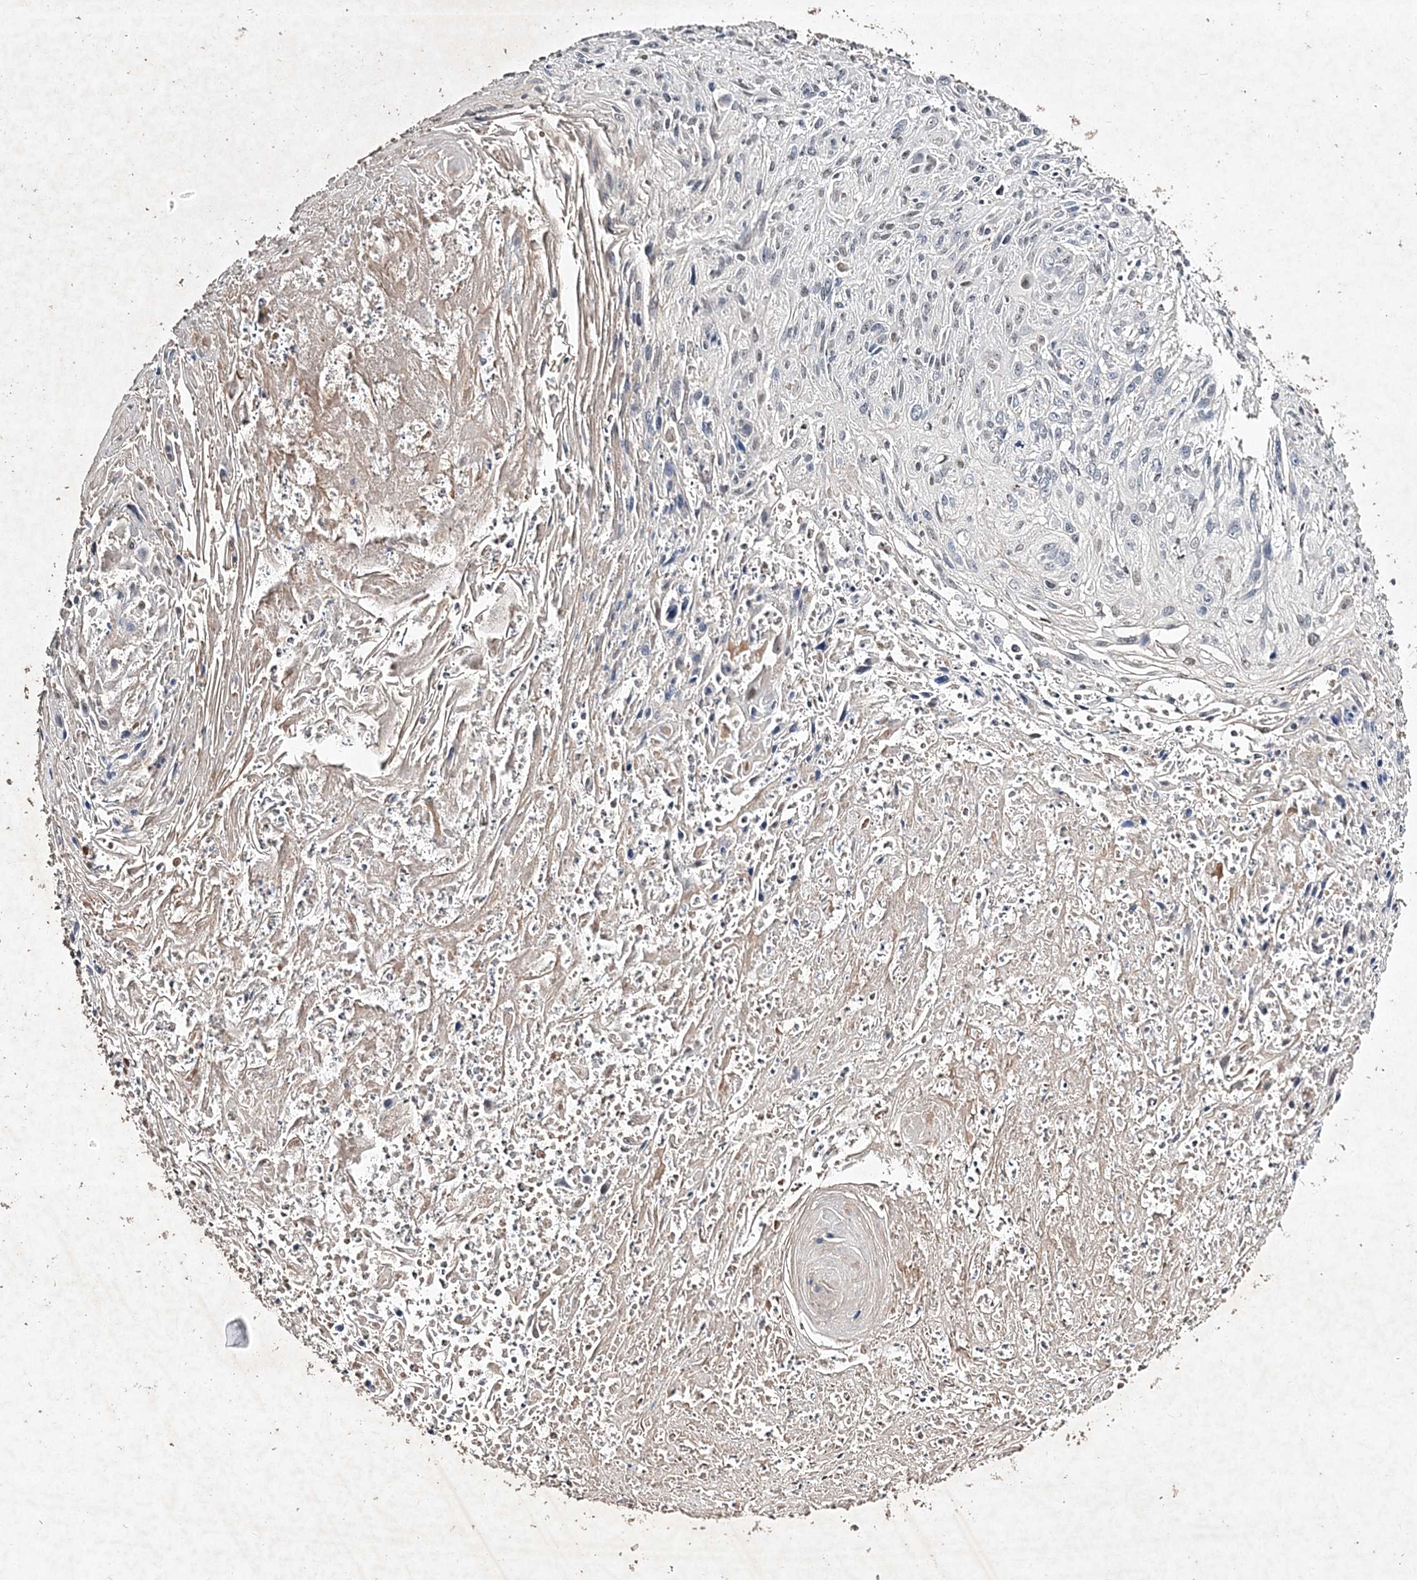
{"staining": {"intensity": "negative", "quantity": "none", "location": "none"}, "tissue": "cervical cancer", "cell_type": "Tumor cells", "image_type": "cancer", "snomed": [{"axis": "morphology", "description": "Squamous cell carcinoma, NOS"}, {"axis": "topography", "description": "Cervix"}], "caption": "Immunohistochemistry photomicrograph of squamous cell carcinoma (cervical) stained for a protein (brown), which displays no staining in tumor cells.", "gene": "C3orf38", "patient": {"sex": "female", "age": 51}}